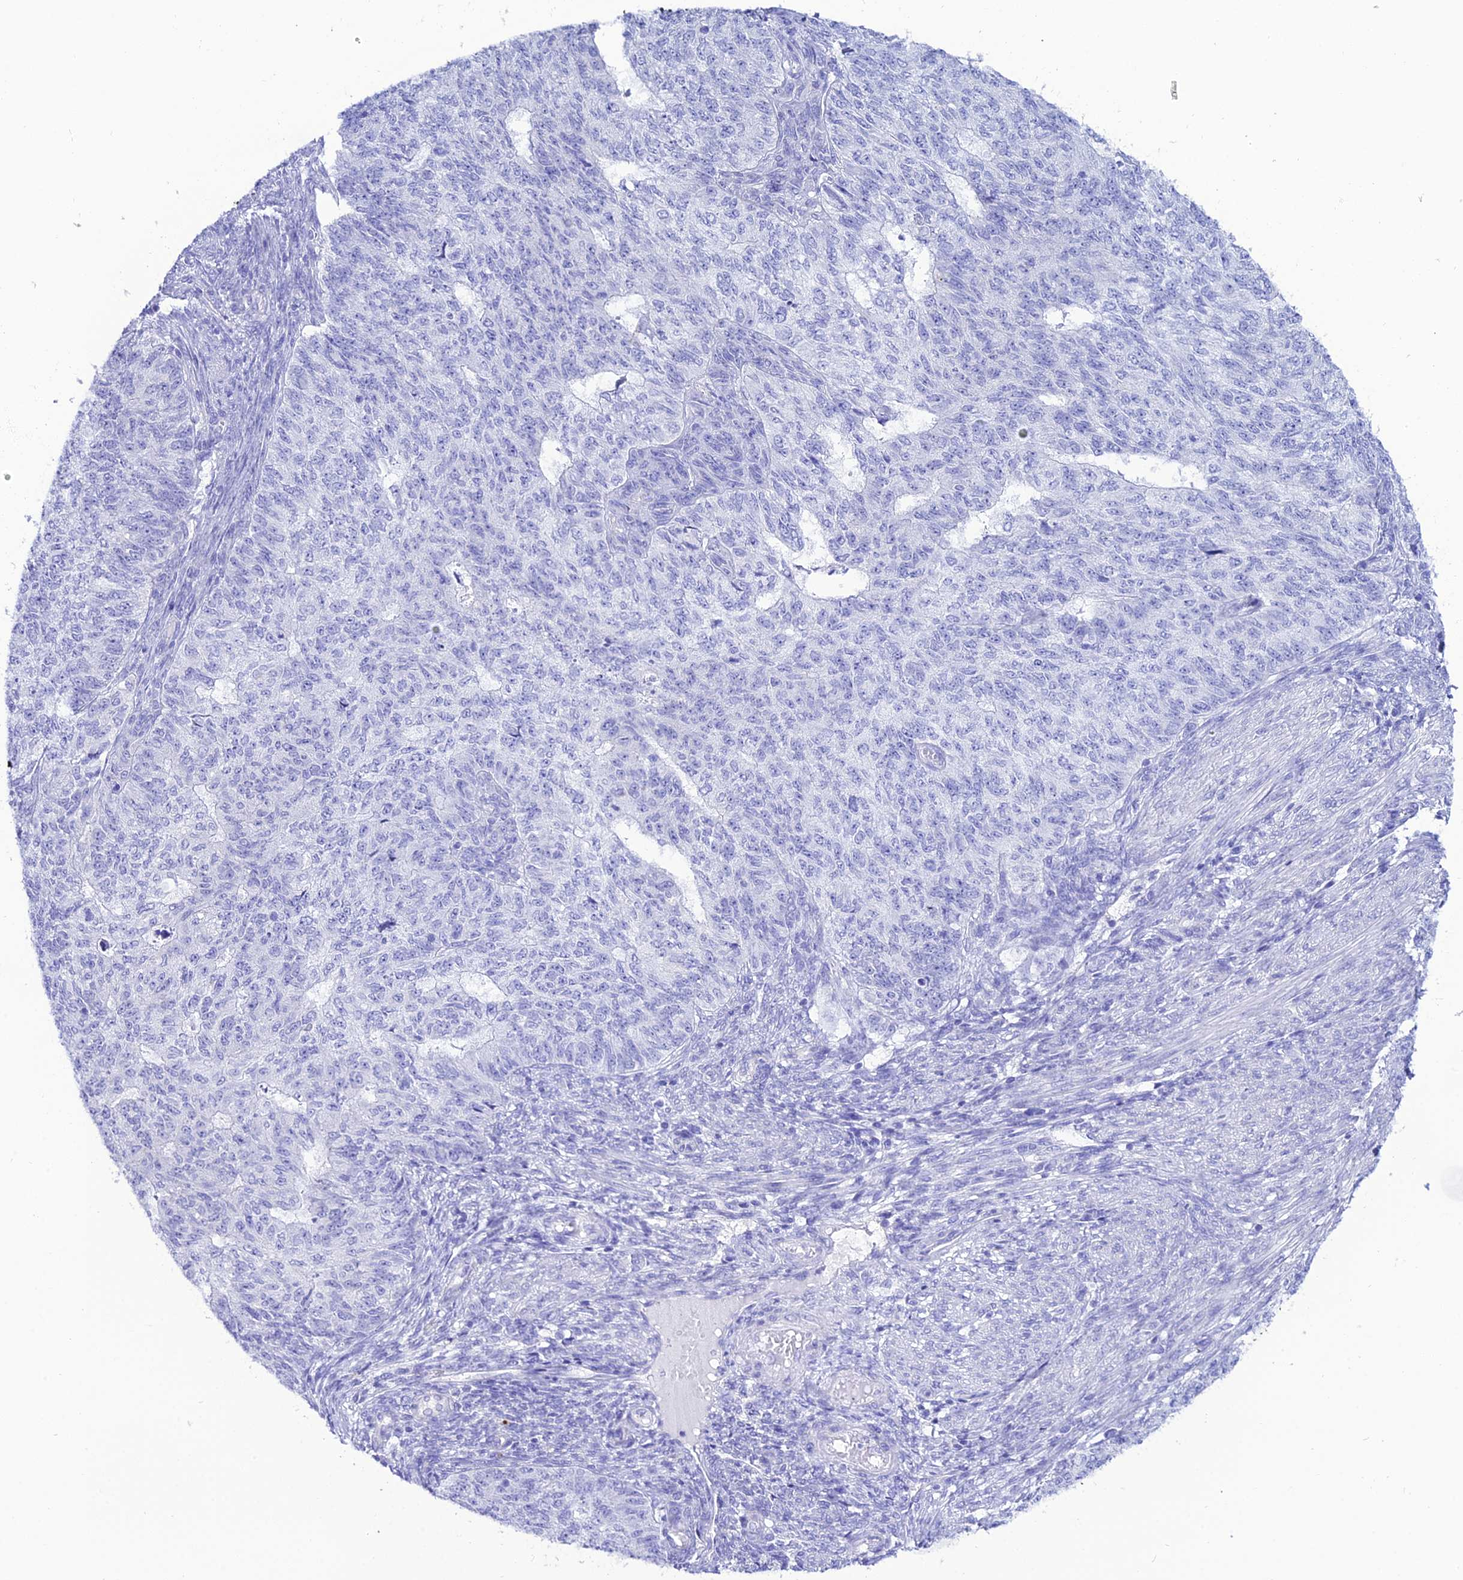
{"staining": {"intensity": "negative", "quantity": "none", "location": "none"}, "tissue": "endometrial cancer", "cell_type": "Tumor cells", "image_type": "cancer", "snomed": [{"axis": "morphology", "description": "Adenocarcinoma, NOS"}, {"axis": "topography", "description": "Endometrium"}], "caption": "Tumor cells are negative for protein expression in human endometrial cancer (adenocarcinoma). (DAB IHC with hematoxylin counter stain).", "gene": "OR4D5", "patient": {"sex": "female", "age": 32}}